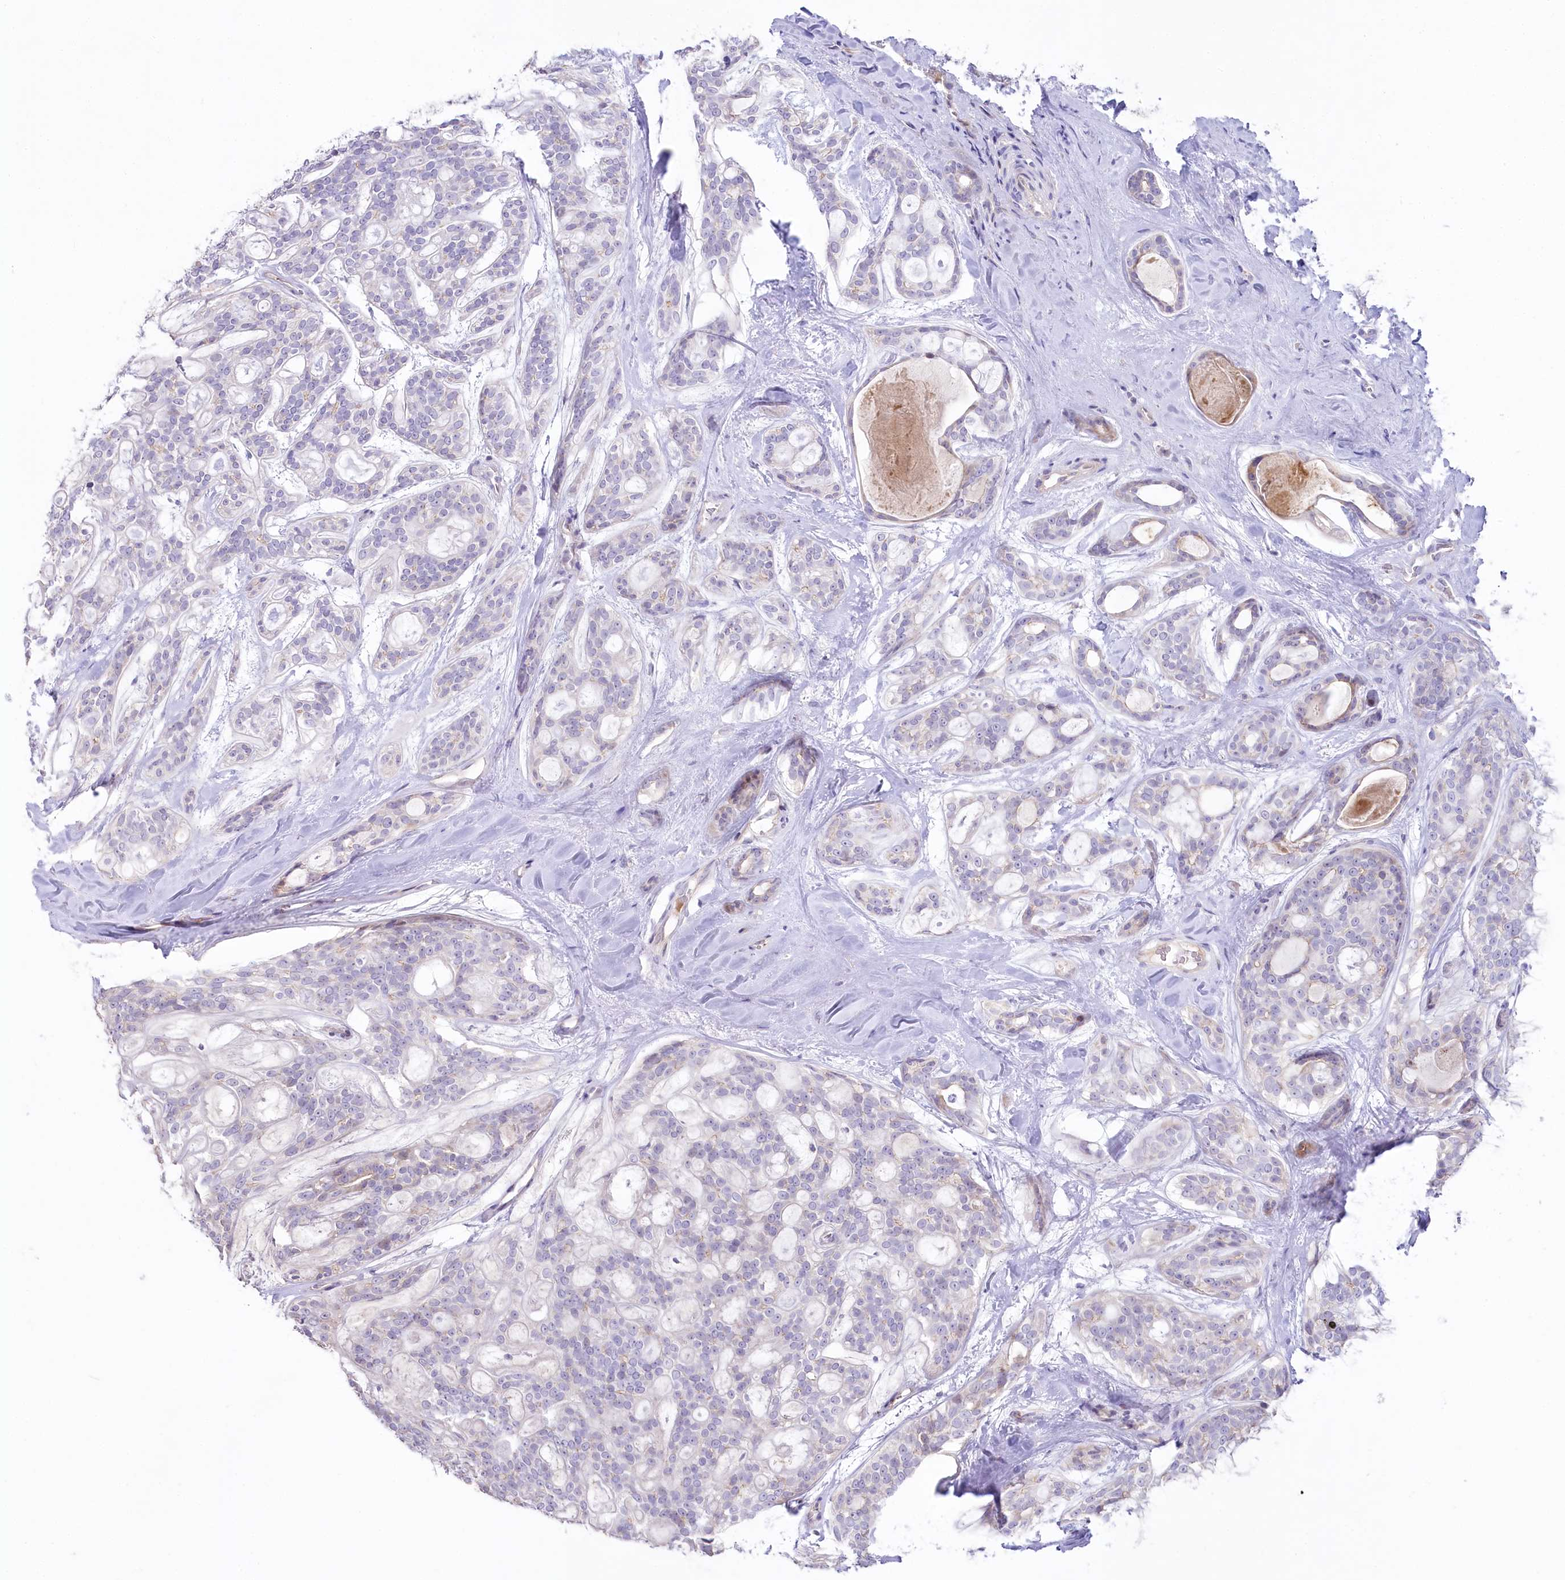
{"staining": {"intensity": "negative", "quantity": "none", "location": "none"}, "tissue": "head and neck cancer", "cell_type": "Tumor cells", "image_type": "cancer", "snomed": [{"axis": "morphology", "description": "Adenocarcinoma, NOS"}, {"axis": "topography", "description": "Head-Neck"}], "caption": "Immunohistochemistry (IHC) photomicrograph of neoplastic tissue: human head and neck adenocarcinoma stained with DAB exhibits no significant protein positivity in tumor cells.", "gene": "SLC6A11", "patient": {"sex": "male", "age": 66}}